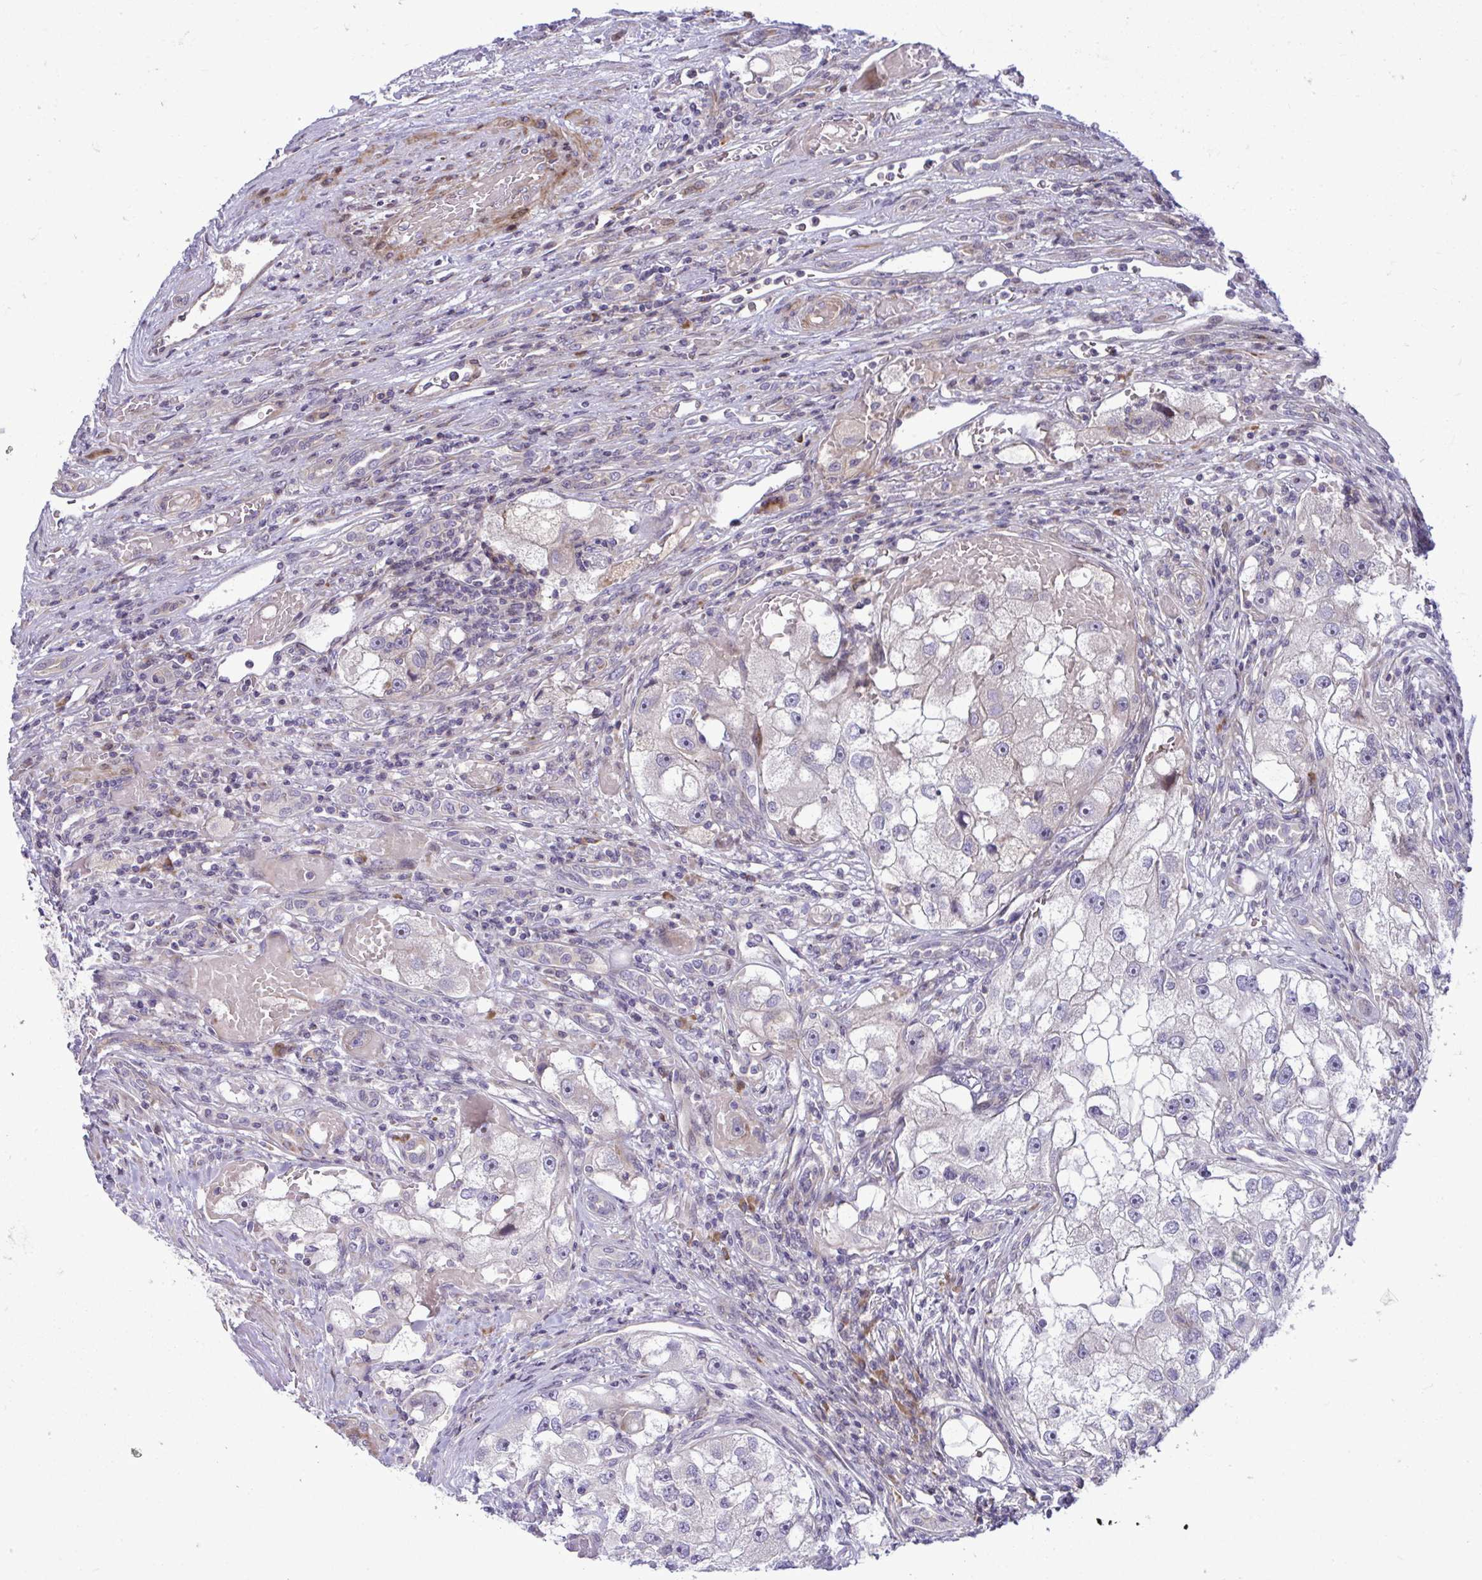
{"staining": {"intensity": "negative", "quantity": "none", "location": "none"}, "tissue": "renal cancer", "cell_type": "Tumor cells", "image_type": "cancer", "snomed": [{"axis": "morphology", "description": "Adenocarcinoma, NOS"}, {"axis": "topography", "description": "Kidney"}], "caption": "Tumor cells show no significant protein positivity in adenocarcinoma (renal).", "gene": "ZSCAN9", "patient": {"sex": "male", "age": 63}}